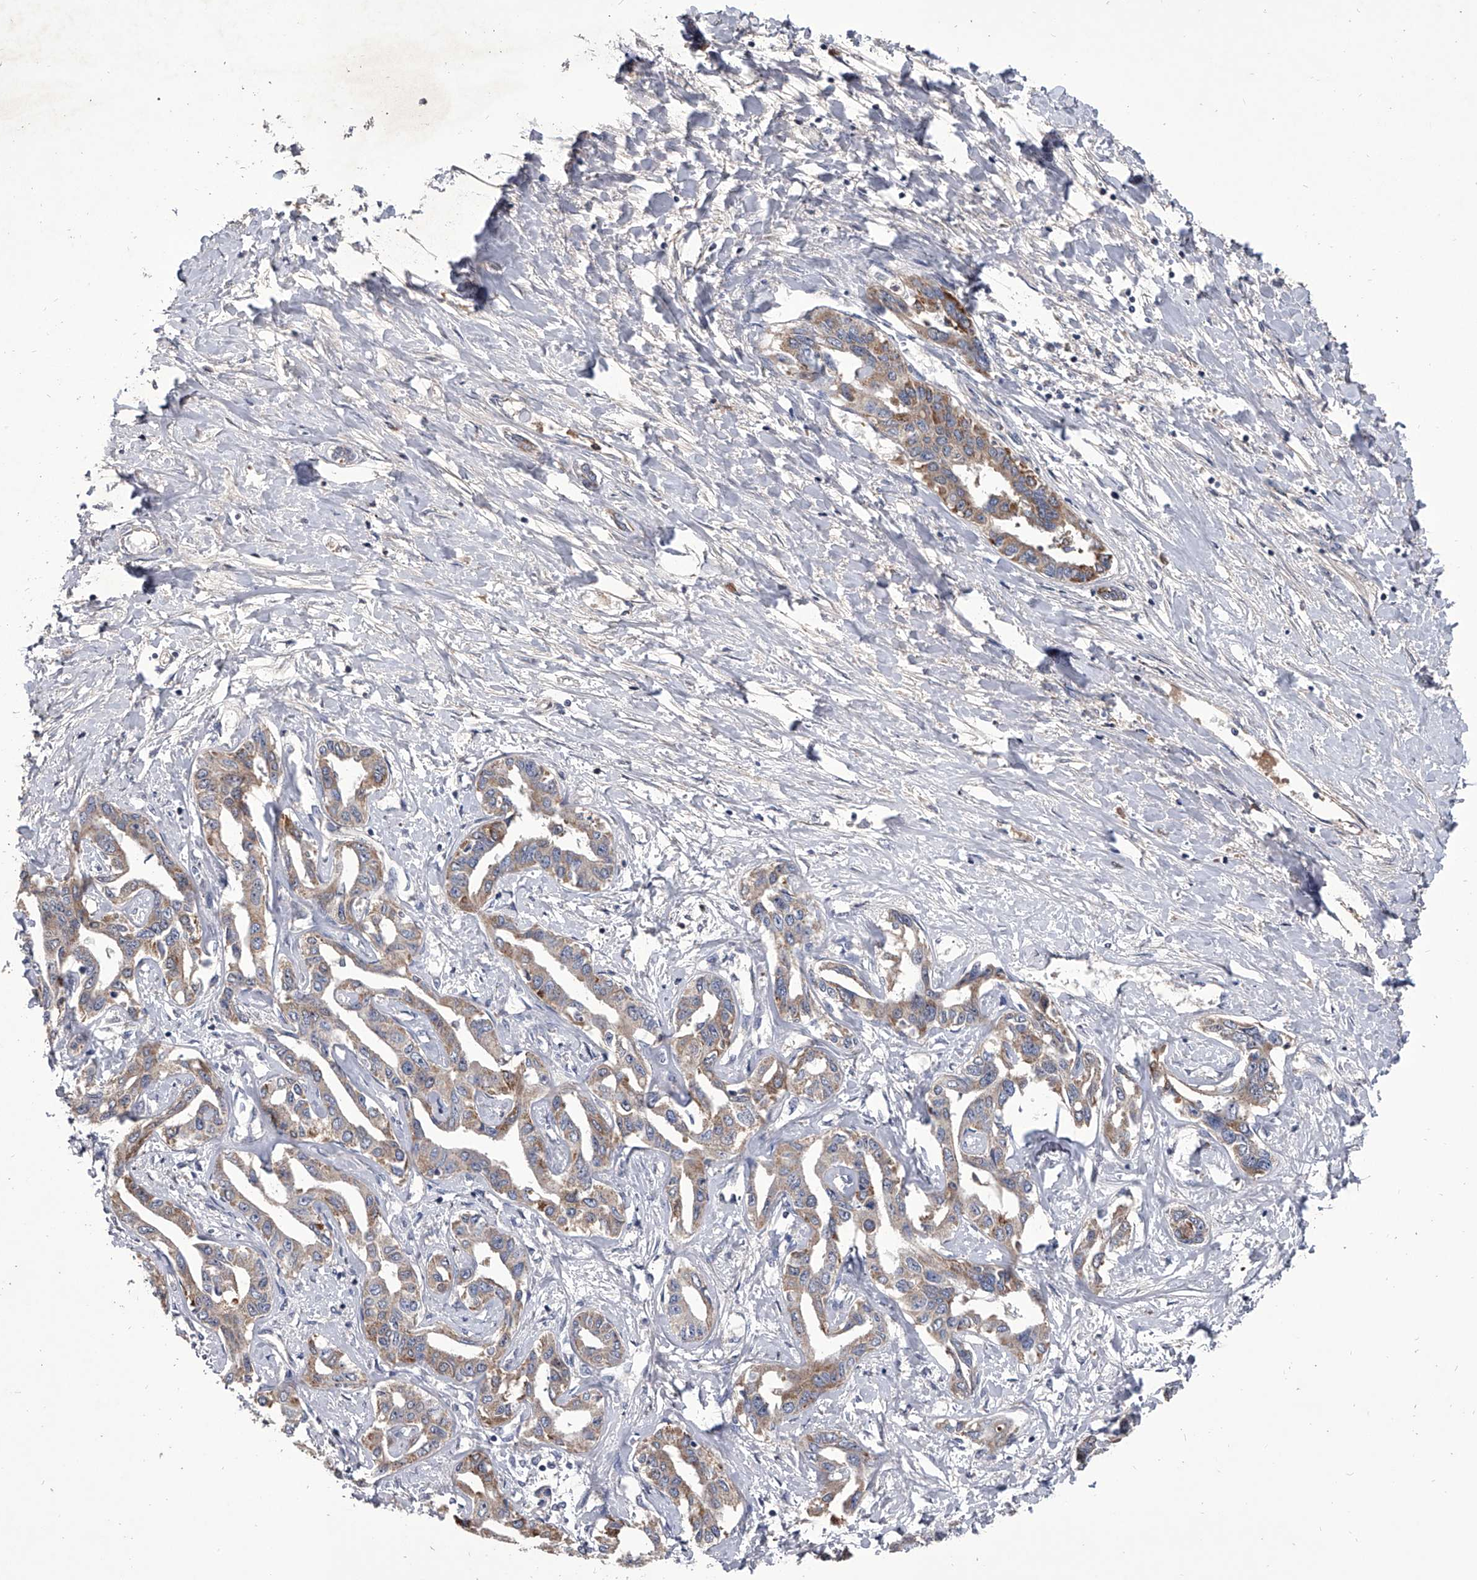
{"staining": {"intensity": "moderate", "quantity": "25%-75%", "location": "cytoplasmic/membranous"}, "tissue": "liver cancer", "cell_type": "Tumor cells", "image_type": "cancer", "snomed": [{"axis": "morphology", "description": "Cholangiocarcinoma"}, {"axis": "topography", "description": "Liver"}], "caption": "Protein staining of cholangiocarcinoma (liver) tissue exhibits moderate cytoplasmic/membranous staining in approximately 25%-75% of tumor cells.", "gene": "NRP1", "patient": {"sex": "male", "age": 59}}